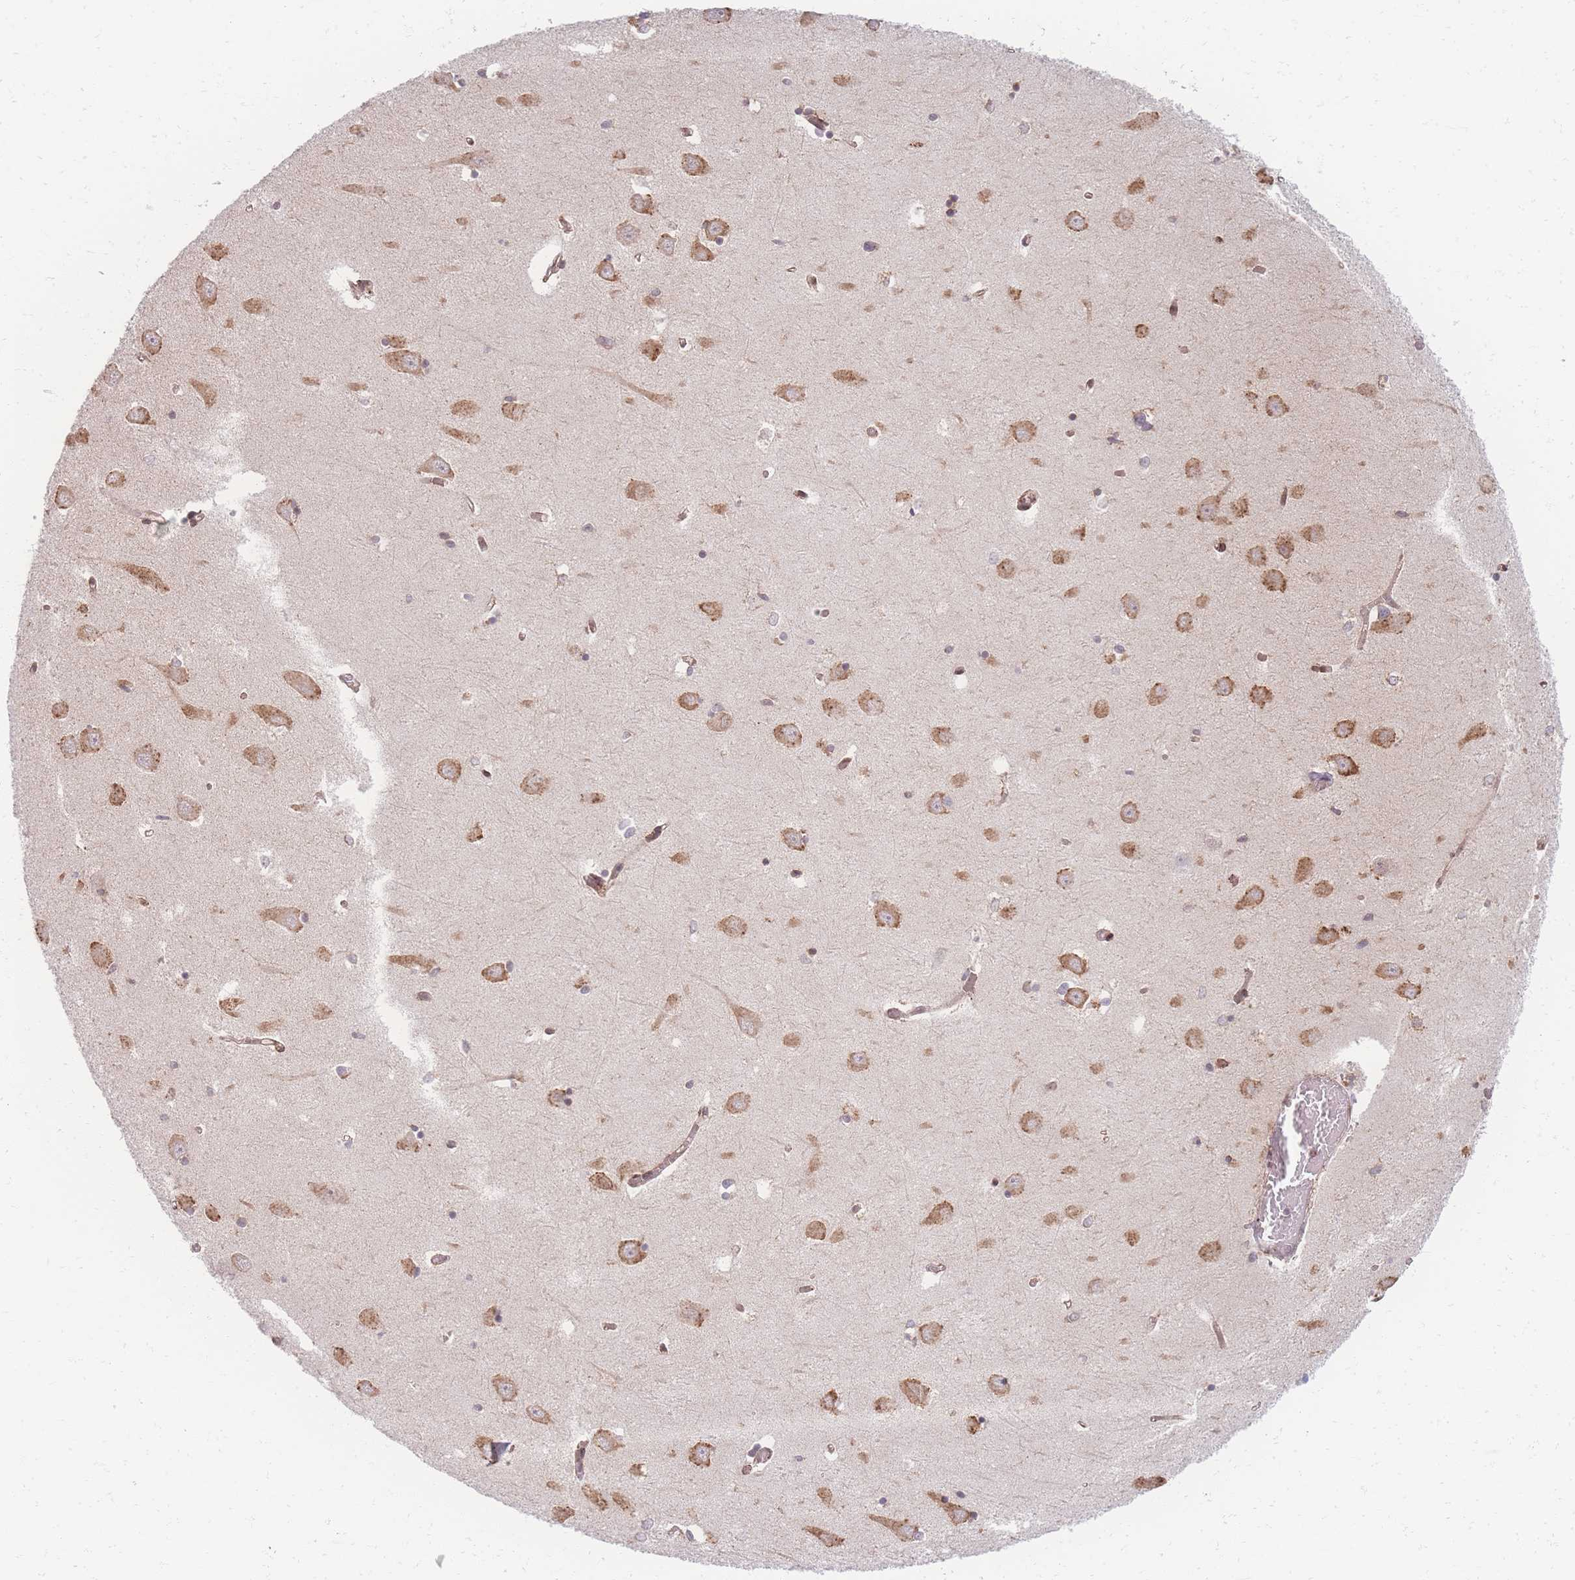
{"staining": {"intensity": "negative", "quantity": "none", "location": "none"}, "tissue": "hippocampus", "cell_type": "Glial cells", "image_type": "normal", "snomed": [{"axis": "morphology", "description": "Normal tissue, NOS"}, {"axis": "topography", "description": "Hippocampus"}], "caption": "Image shows no protein staining in glial cells of benign hippocampus.", "gene": "ZC3H13", "patient": {"sex": "male", "age": 70}}